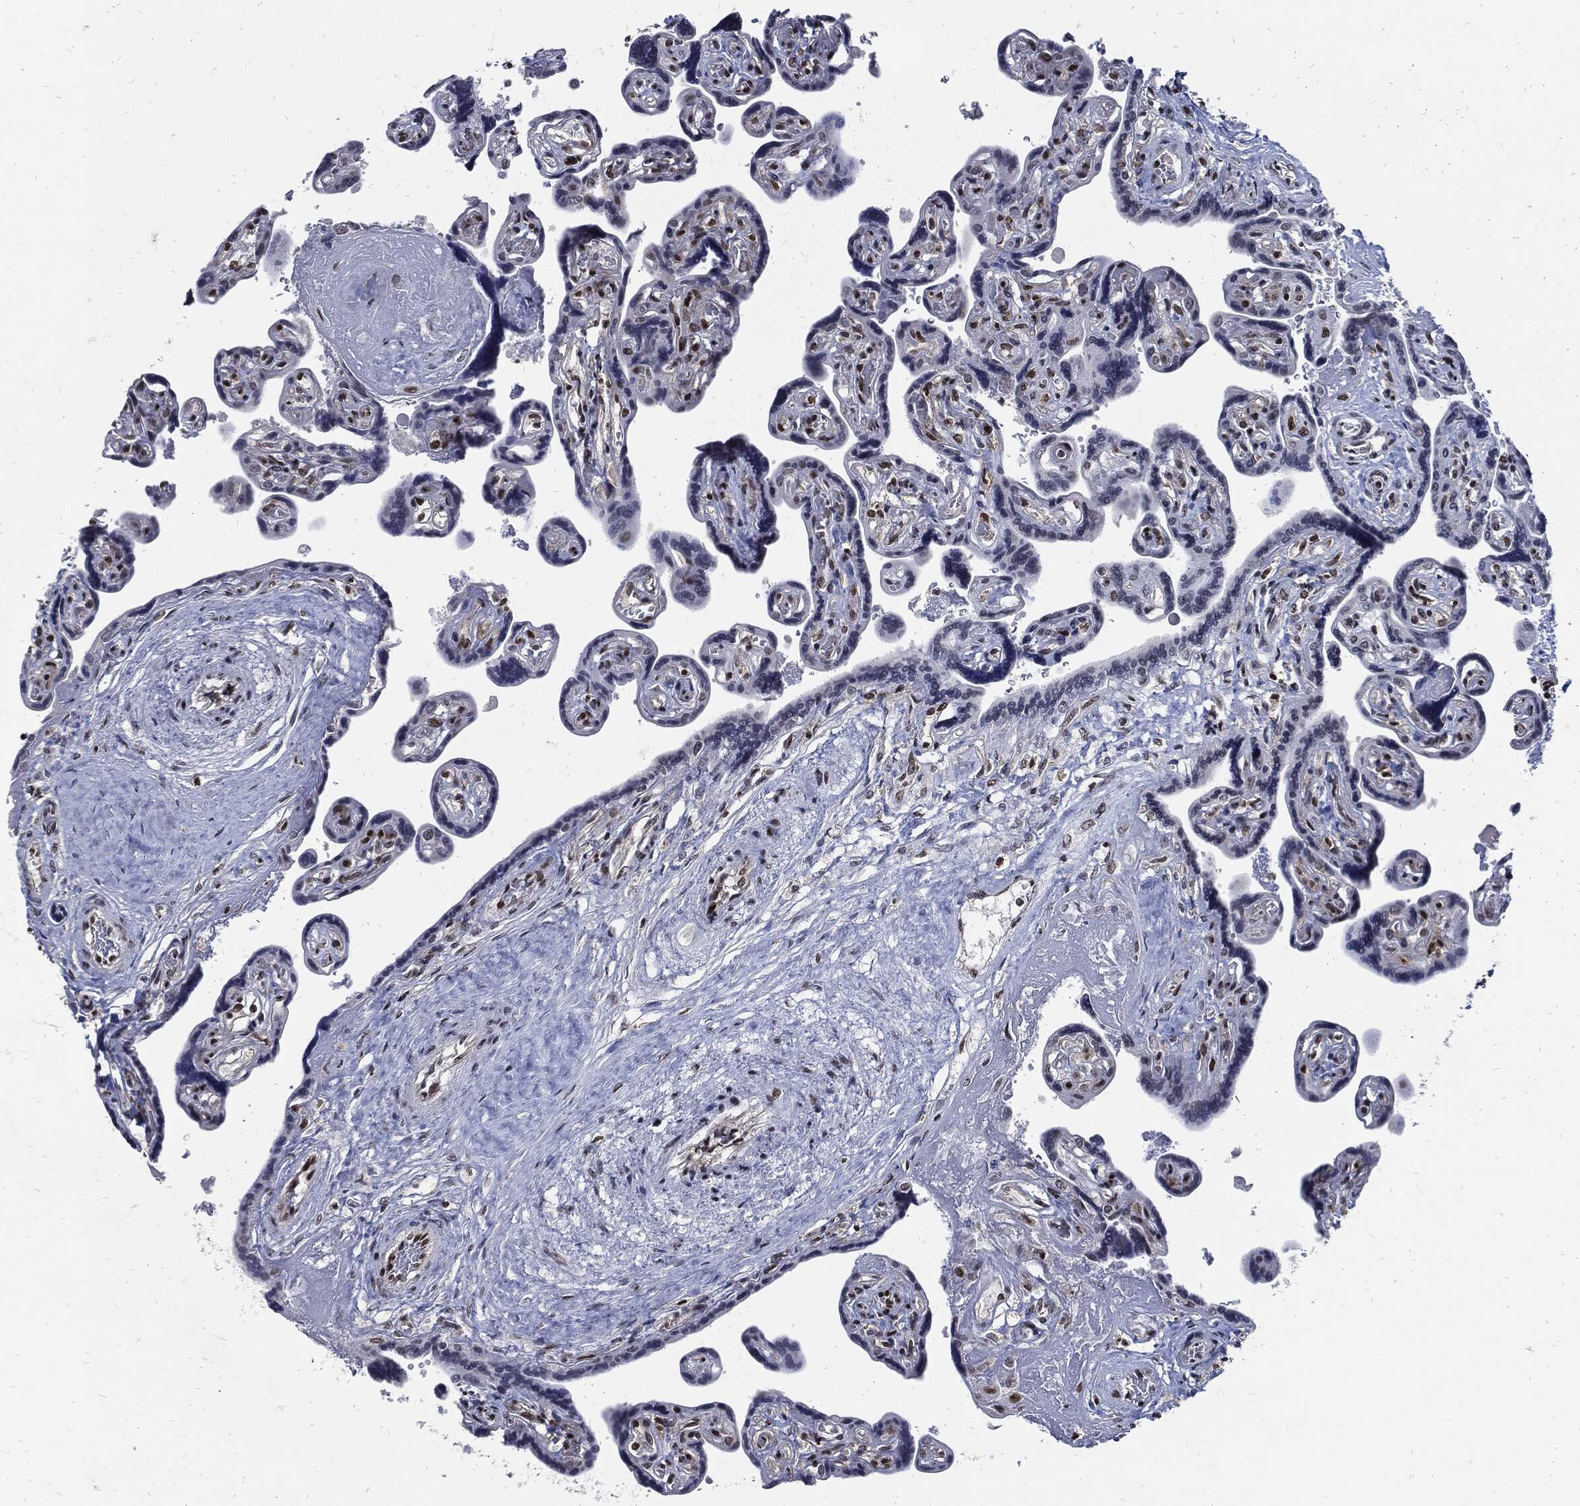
{"staining": {"intensity": "strong", "quantity": ">75%", "location": "nuclear"}, "tissue": "placenta", "cell_type": "Decidual cells", "image_type": "normal", "snomed": [{"axis": "morphology", "description": "Normal tissue, NOS"}, {"axis": "topography", "description": "Placenta"}], "caption": "A photomicrograph of human placenta stained for a protein reveals strong nuclear brown staining in decidual cells.", "gene": "TERF2", "patient": {"sex": "female", "age": 32}}